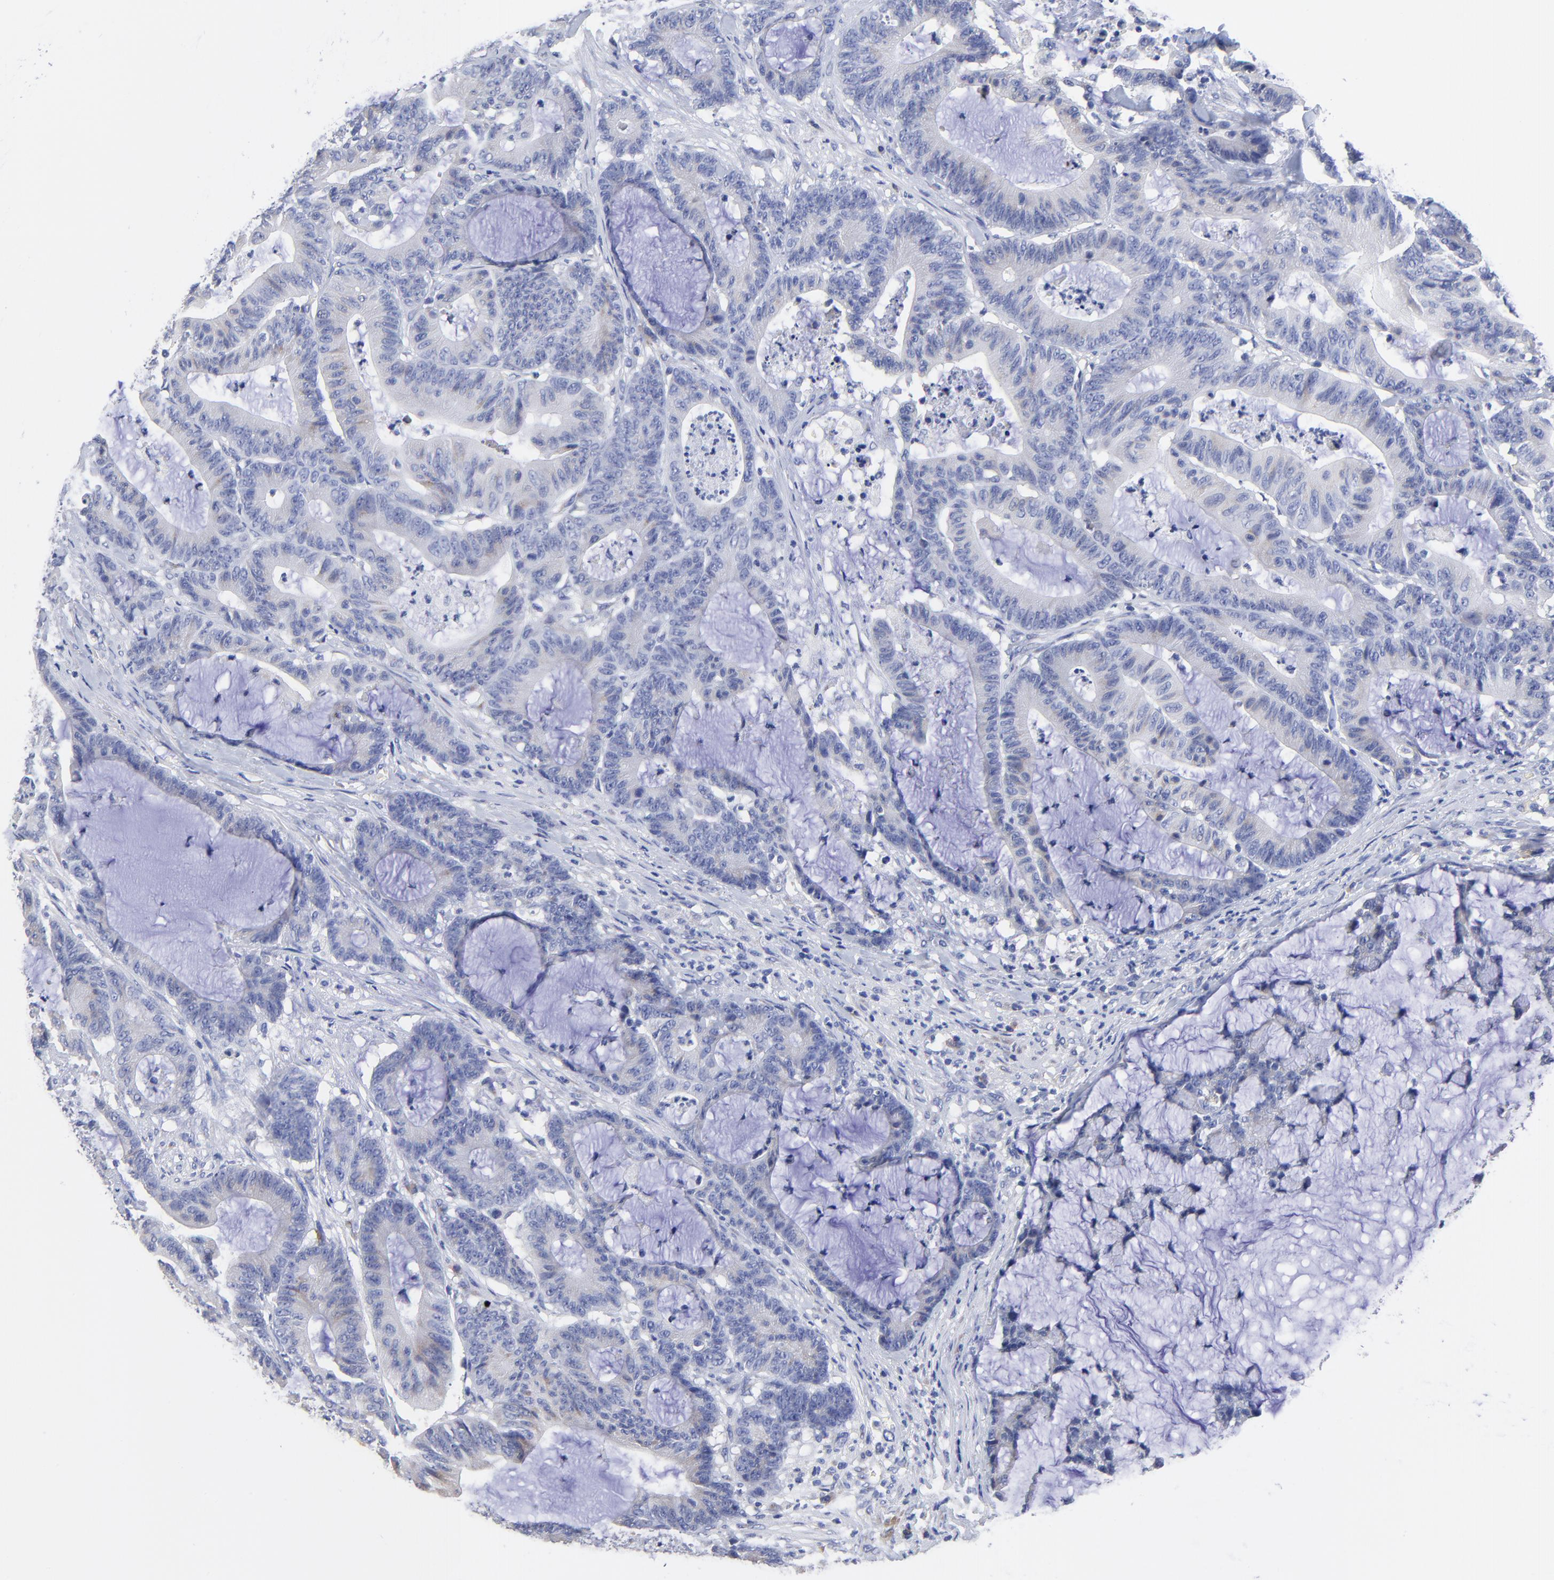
{"staining": {"intensity": "weak", "quantity": "<25%", "location": "cytoplasmic/membranous"}, "tissue": "colorectal cancer", "cell_type": "Tumor cells", "image_type": "cancer", "snomed": [{"axis": "morphology", "description": "Adenocarcinoma, NOS"}, {"axis": "topography", "description": "Colon"}], "caption": "An image of colorectal cancer stained for a protein shows no brown staining in tumor cells.", "gene": "LAX1", "patient": {"sex": "female", "age": 84}}